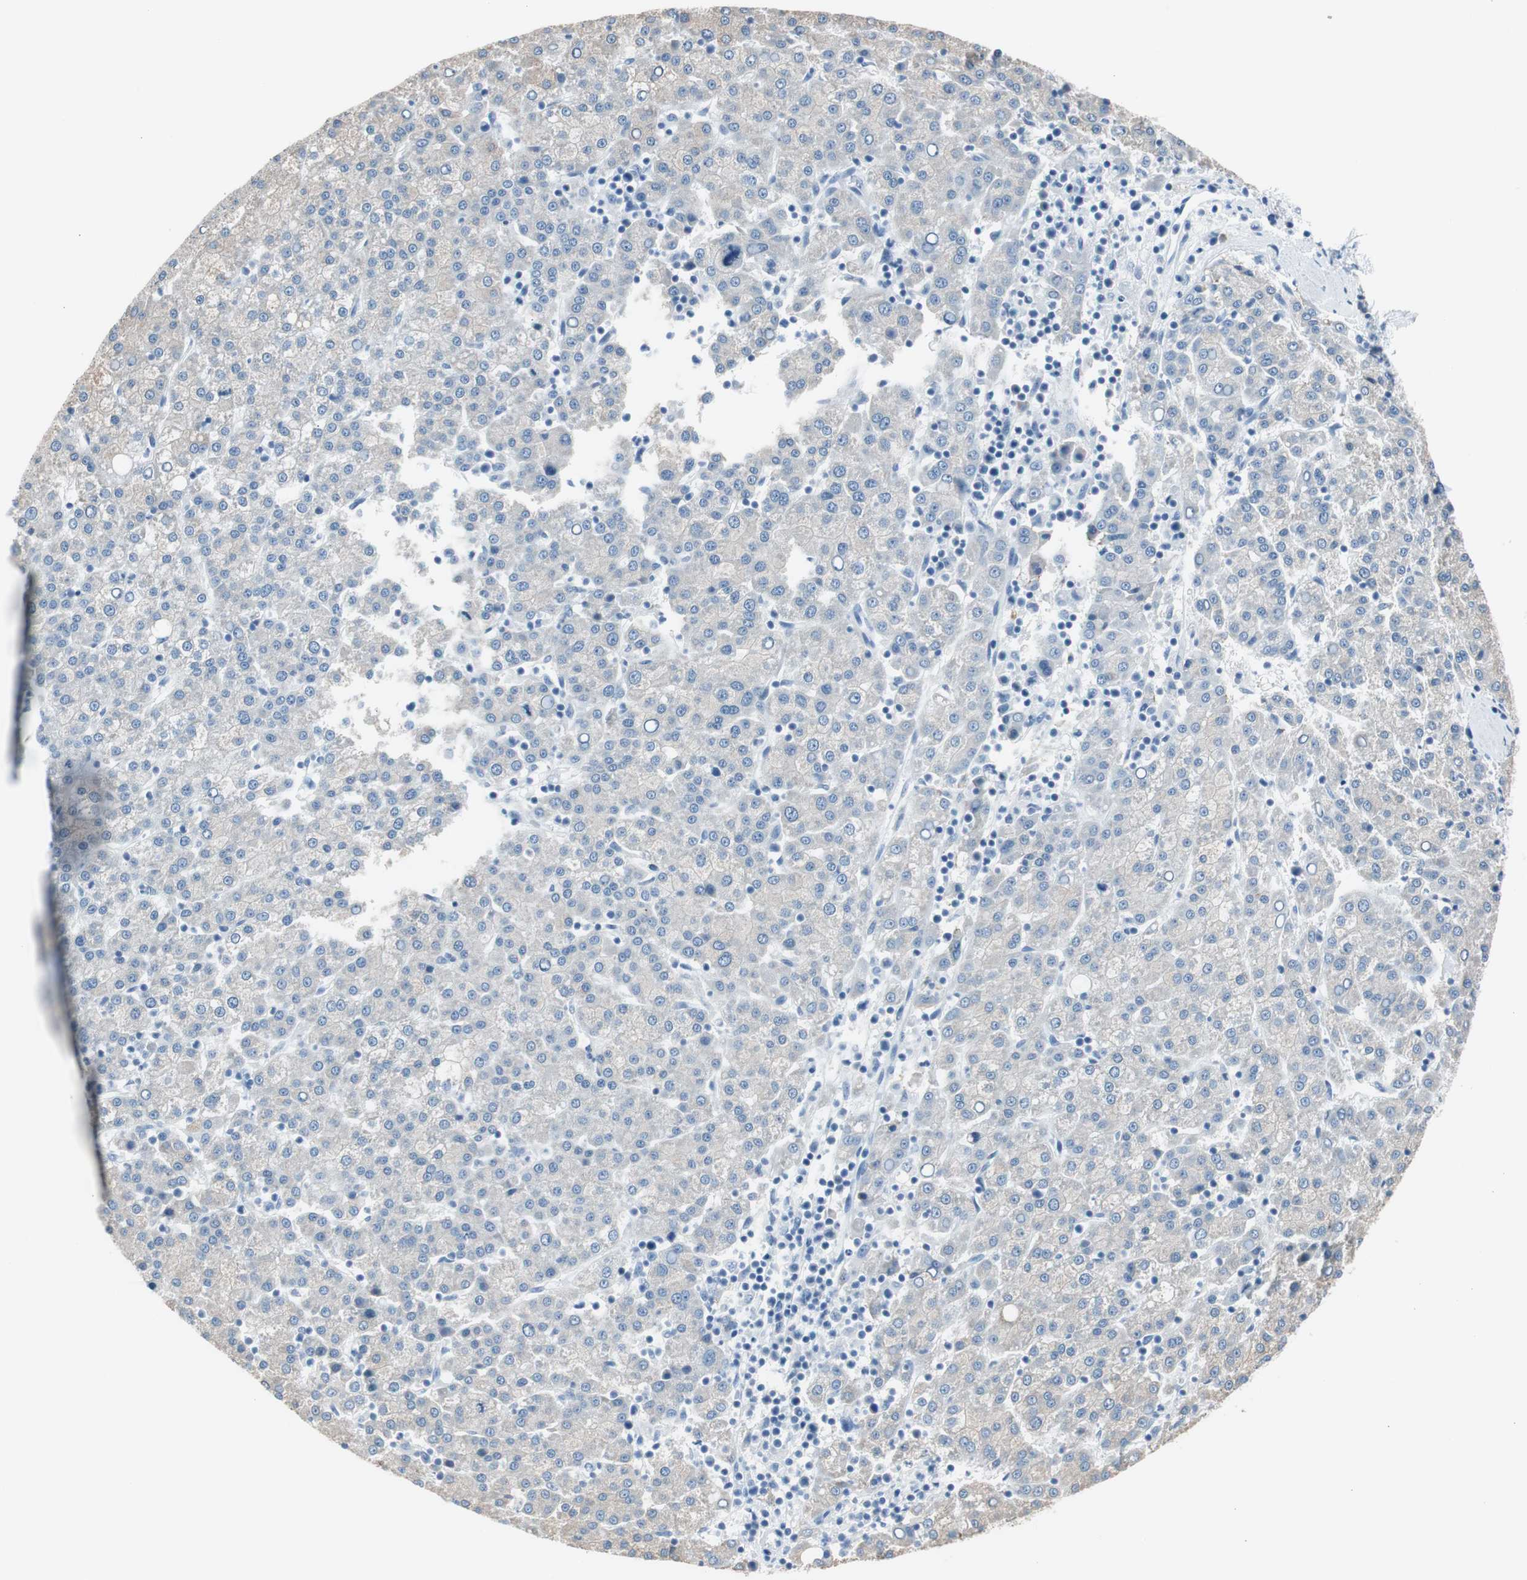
{"staining": {"intensity": "weak", "quantity": "<25%", "location": "cytoplasmic/membranous"}, "tissue": "liver cancer", "cell_type": "Tumor cells", "image_type": "cancer", "snomed": [{"axis": "morphology", "description": "Carcinoma, Hepatocellular, NOS"}, {"axis": "topography", "description": "Liver"}], "caption": "Histopathology image shows no significant protein positivity in tumor cells of hepatocellular carcinoma (liver).", "gene": "S100A7", "patient": {"sex": "female", "age": 58}}